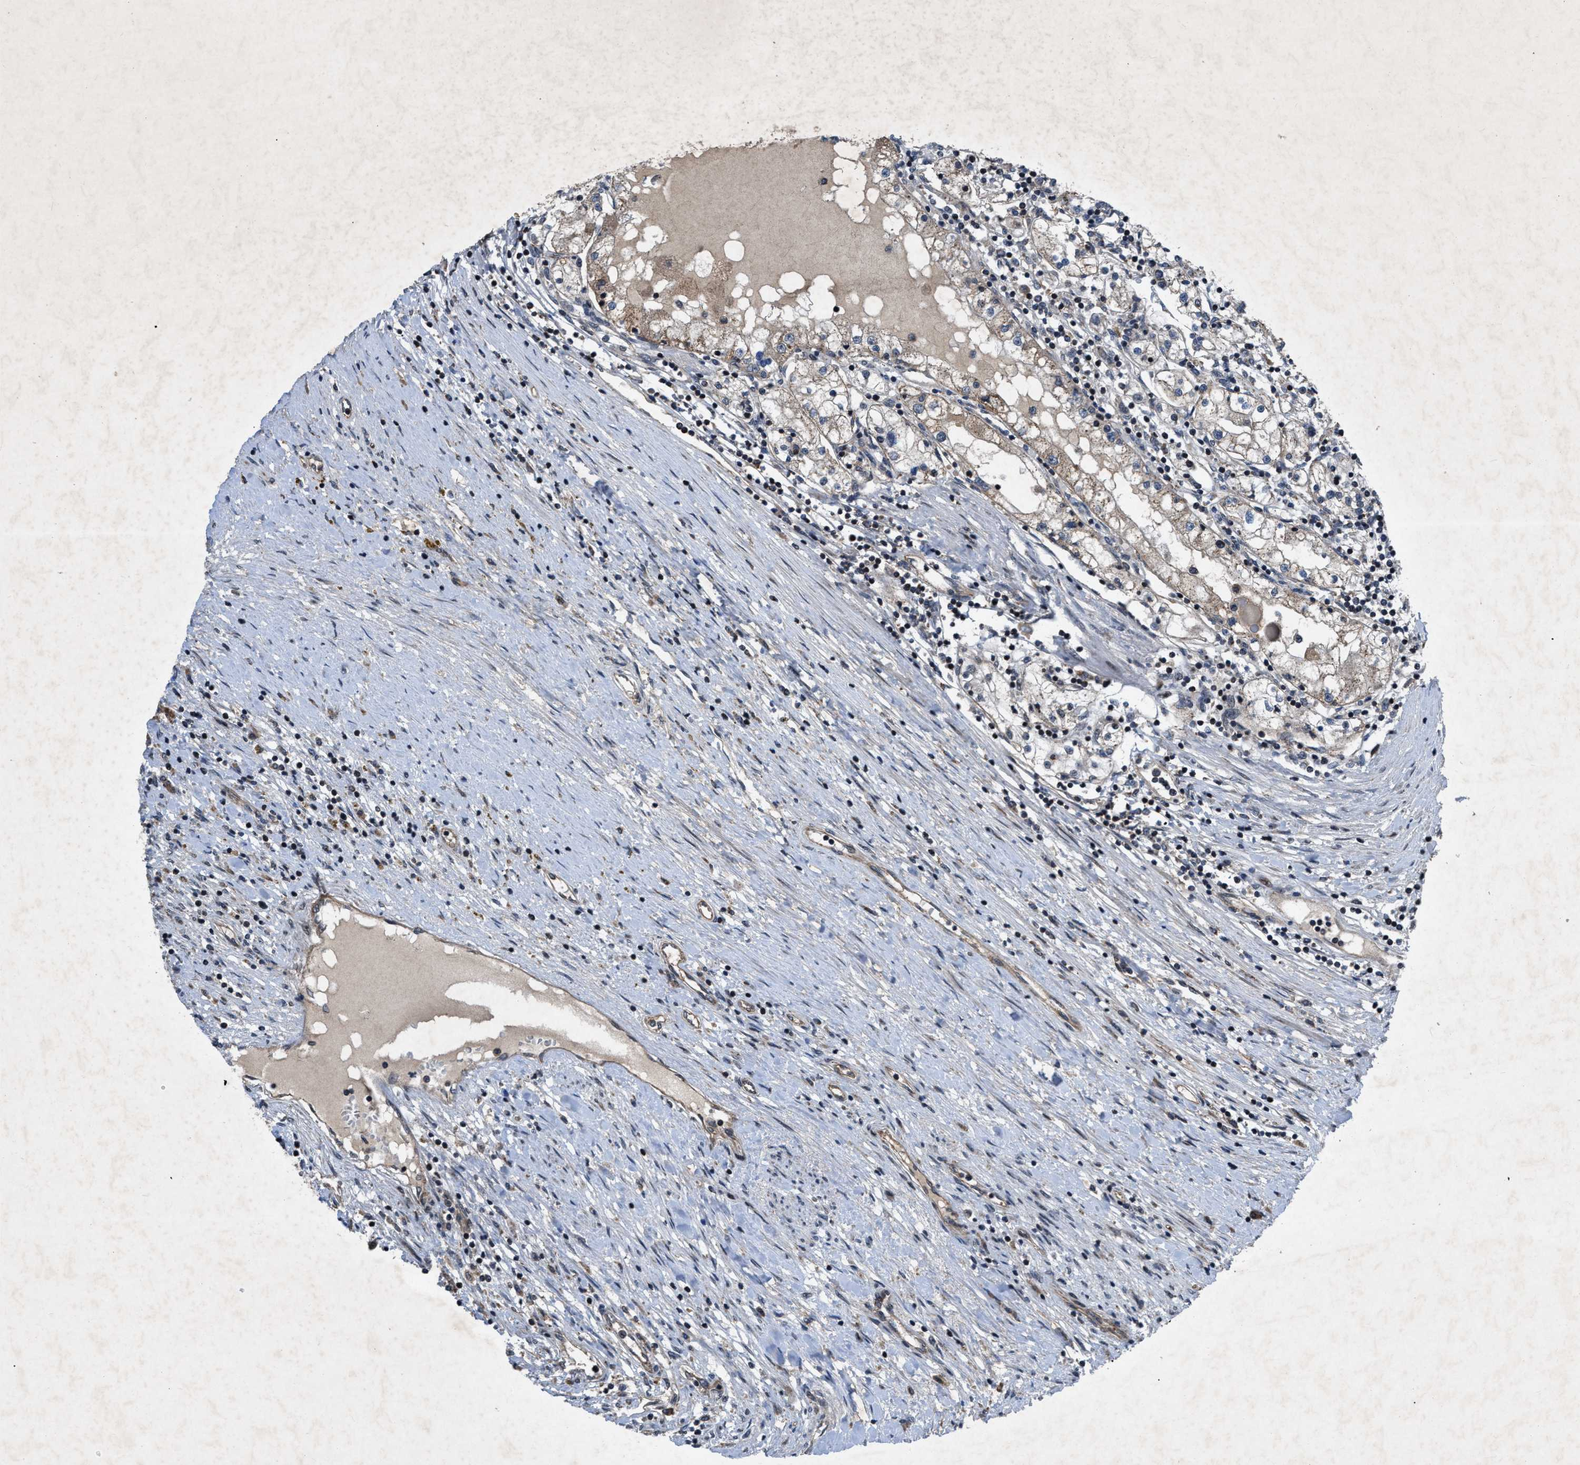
{"staining": {"intensity": "weak", "quantity": "25%-75%", "location": "cytoplasmic/membranous"}, "tissue": "renal cancer", "cell_type": "Tumor cells", "image_type": "cancer", "snomed": [{"axis": "morphology", "description": "Adenocarcinoma, NOS"}, {"axis": "topography", "description": "Kidney"}], "caption": "High-power microscopy captured an immunohistochemistry (IHC) histopathology image of adenocarcinoma (renal), revealing weak cytoplasmic/membranous positivity in approximately 25%-75% of tumor cells.", "gene": "ZNHIT1", "patient": {"sex": "male", "age": 68}}